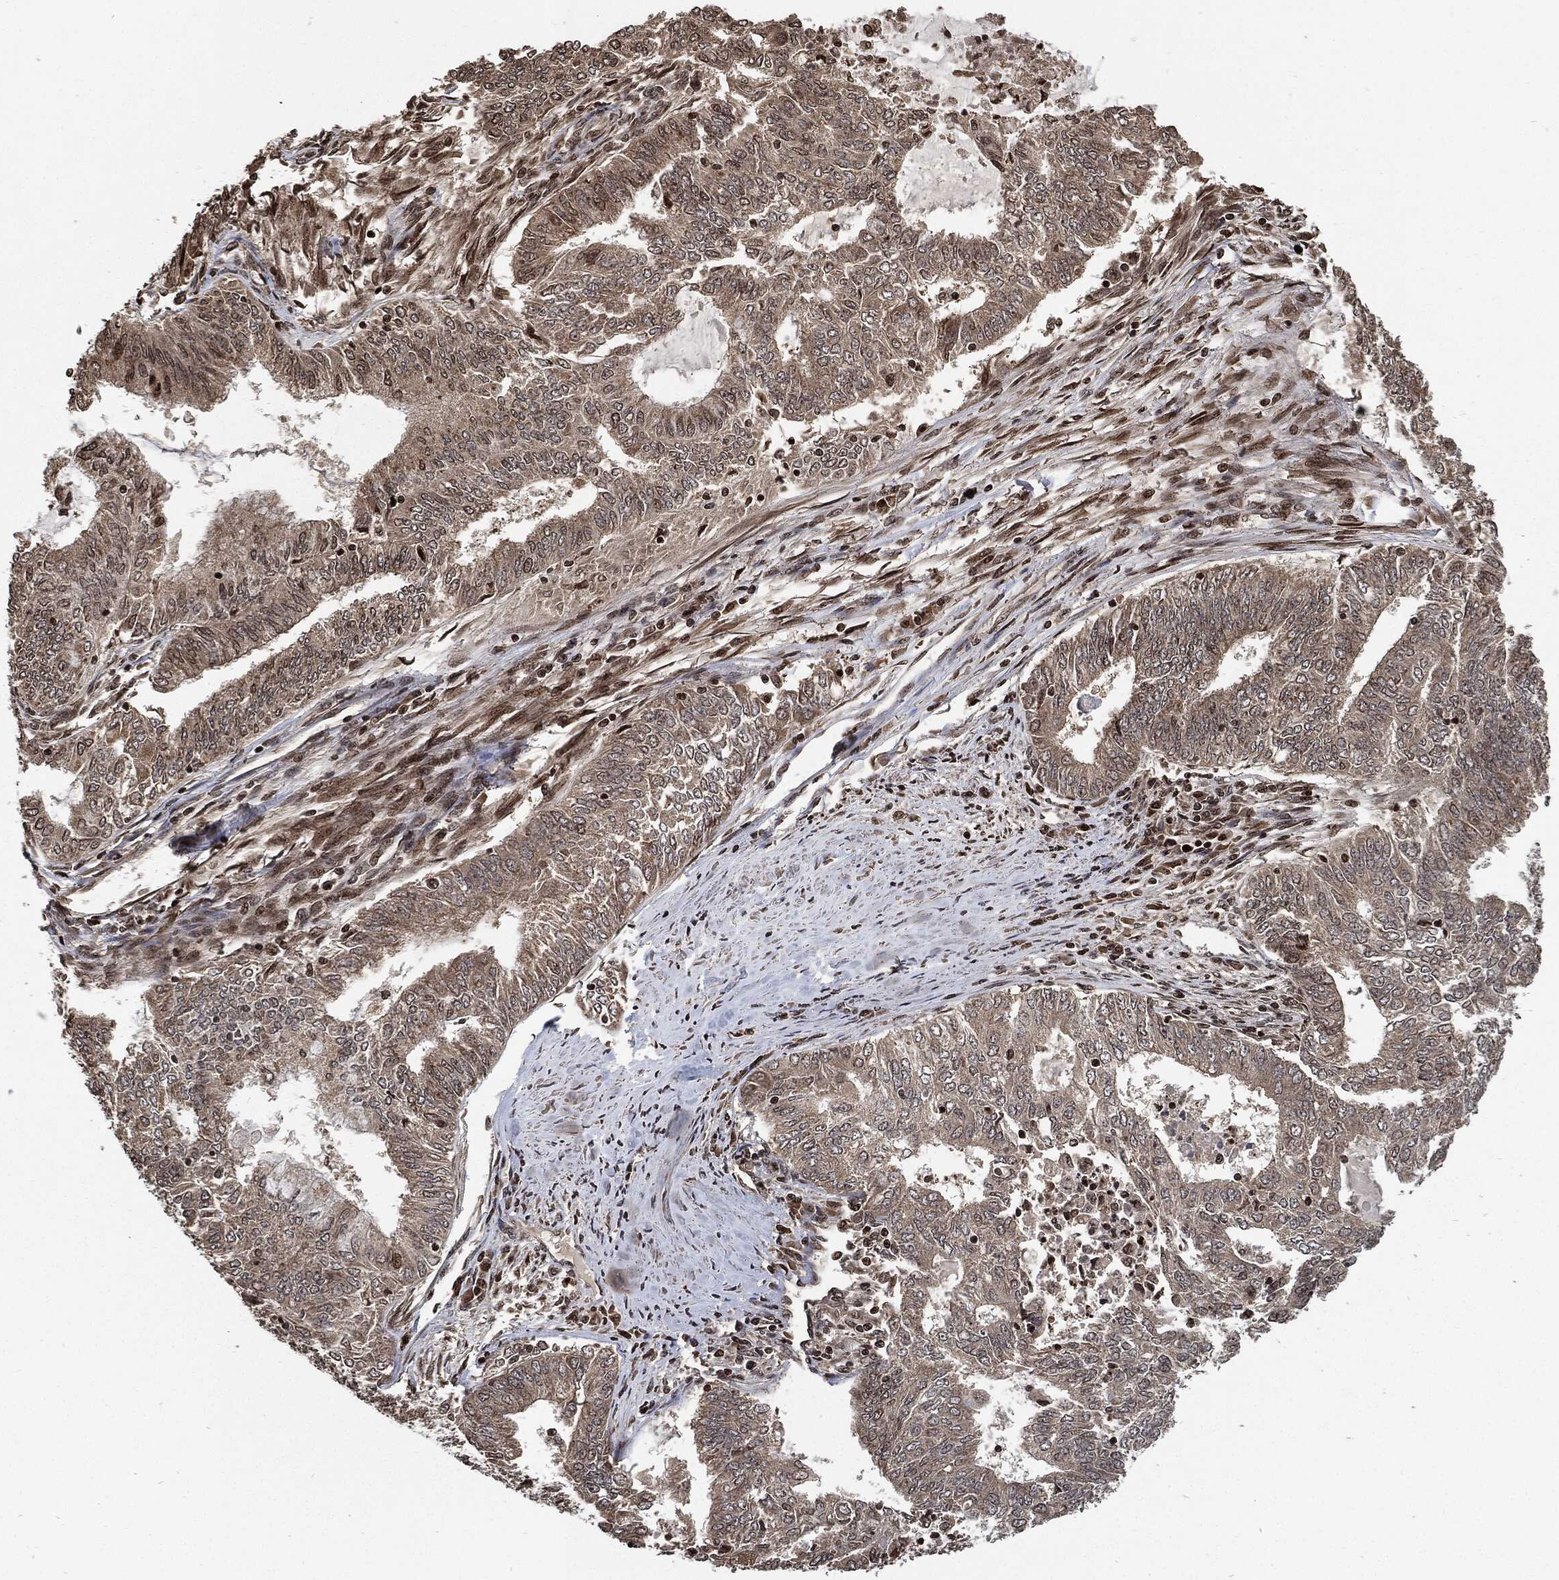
{"staining": {"intensity": "weak", "quantity": "<25%", "location": "cytoplasmic/membranous"}, "tissue": "endometrial cancer", "cell_type": "Tumor cells", "image_type": "cancer", "snomed": [{"axis": "morphology", "description": "Adenocarcinoma, NOS"}, {"axis": "topography", "description": "Endometrium"}], "caption": "A micrograph of human endometrial cancer (adenocarcinoma) is negative for staining in tumor cells.", "gene": "PDK1", "patient": {"sex": "female", "age": 62}}